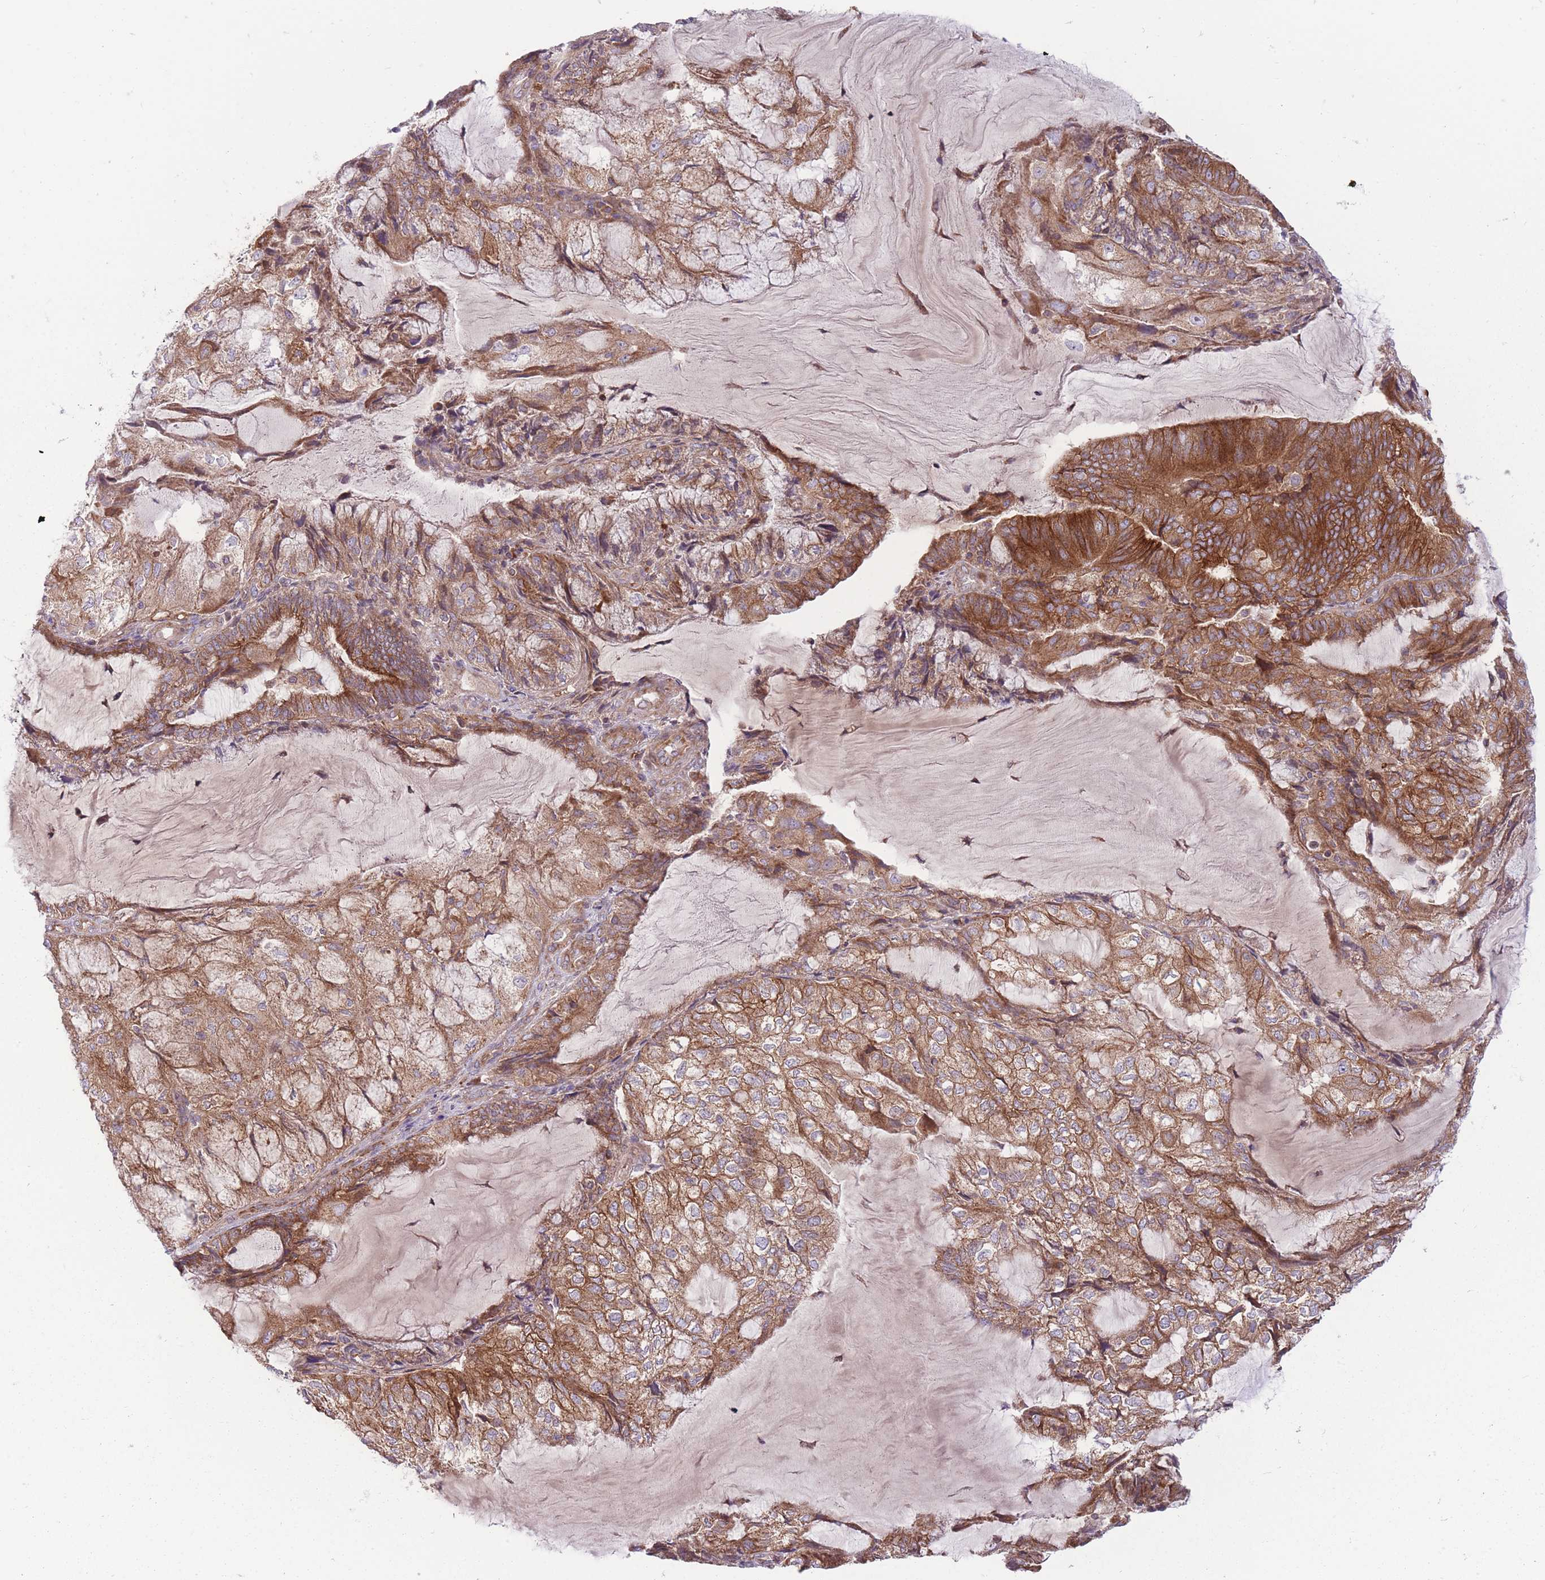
{"staining": {"intensity": "strong", "quantity": ">75%", "location": "cytoplasmic/membranous"}, "tissue": "endometrial cancer", "cell_type": "Tumor cells", "image_type": "cancer", "snomed": [{"axis": "morphology", "description": "Adenocarcinoma, NOS"}, {"axis": "topography", "description": "Endometrium"}], "caption": "The immunohistochemical stain highlights strong cytoplasmic/membranous expression in tumor cells of adenocarcinoma (endometrial) tissue.", "gene": "ANKRD10", "patient": {"sex": "female", "age": 81}}